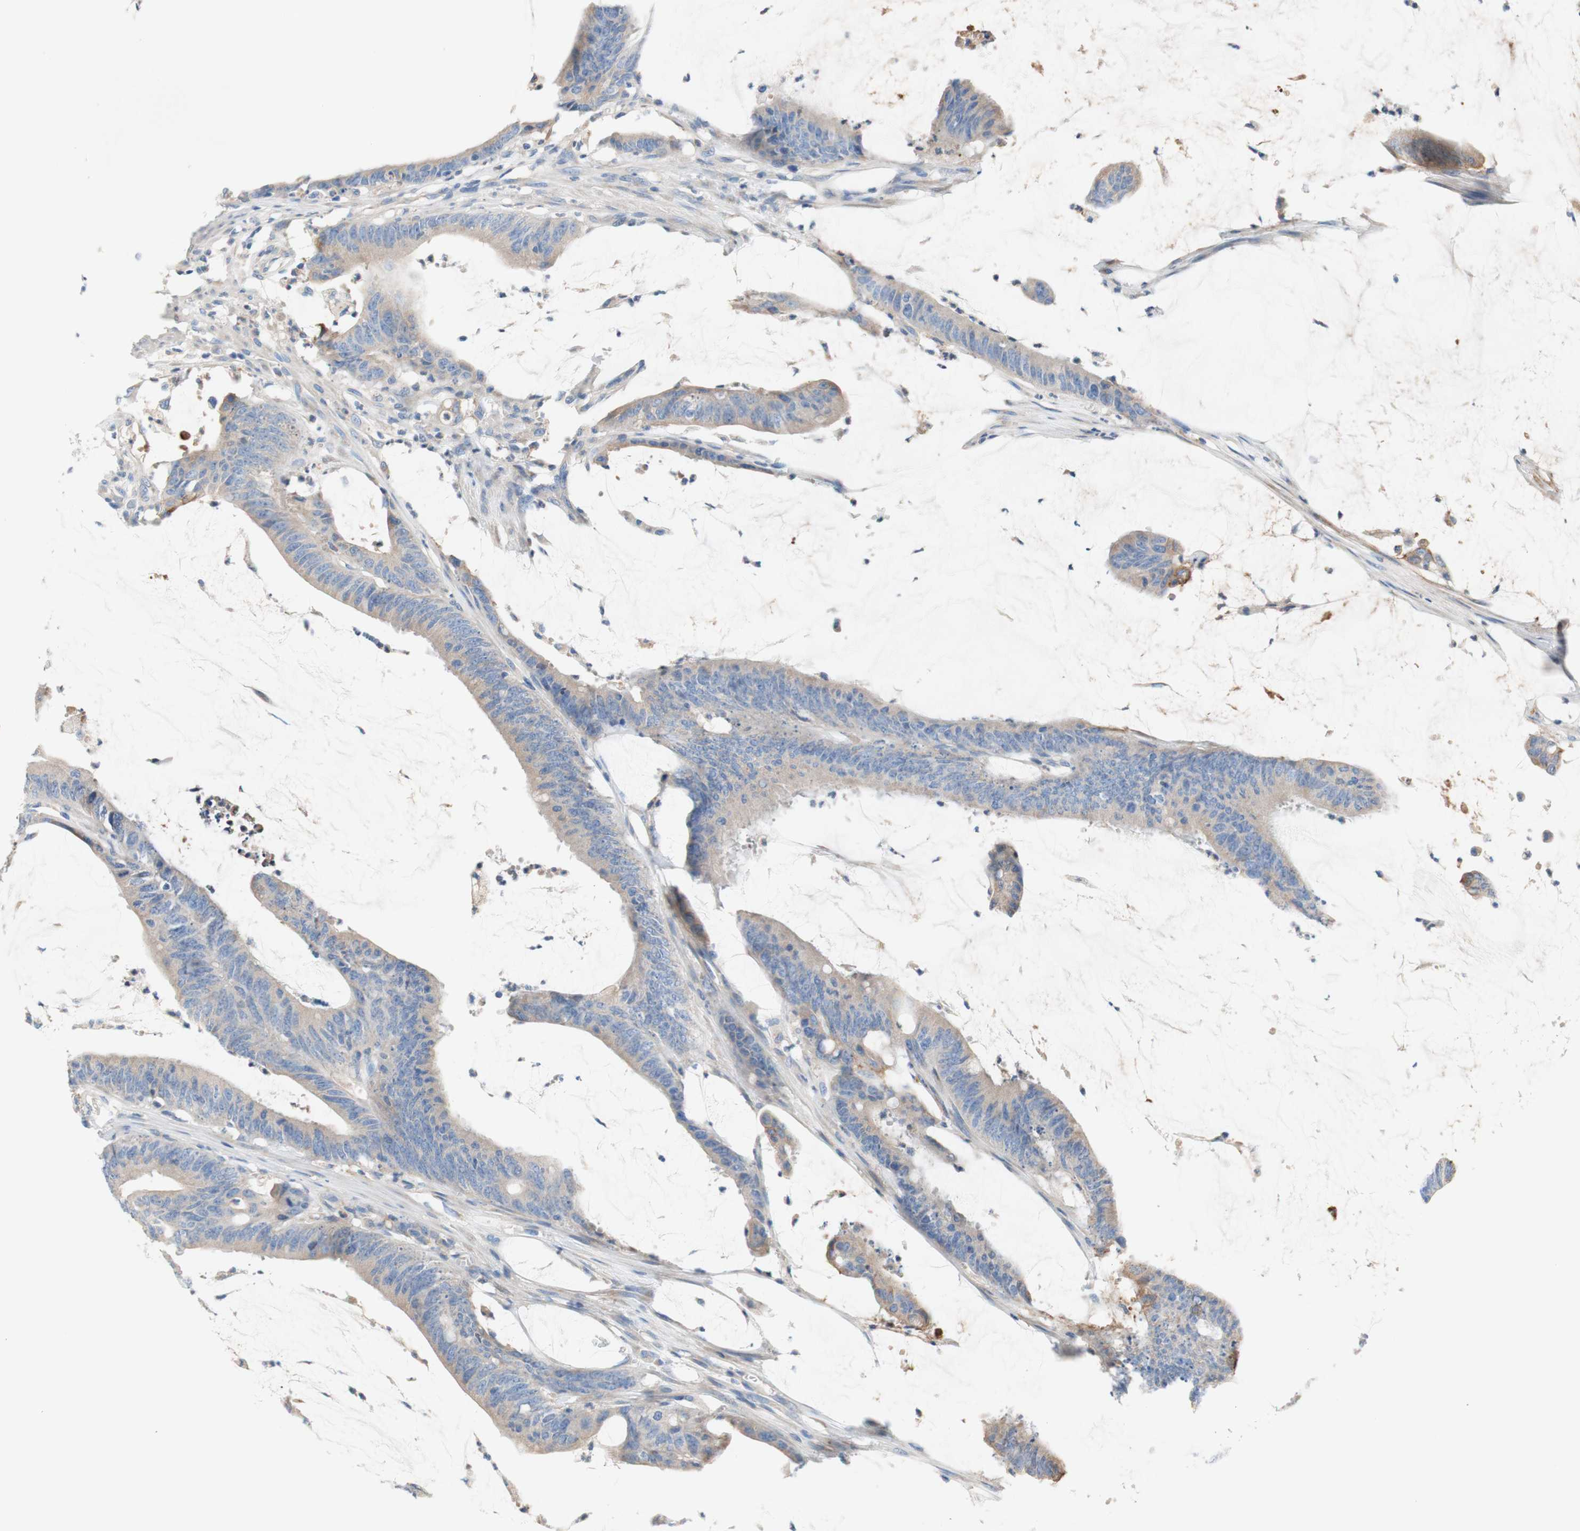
{"staining": {"intensity": "weak", "quantity": ">75%", "location": "cytoplasmic/membranous"}, "tissue": "colorectal cancer", "cell_type": "Tumor cells", "image_type": "cancer", "snomed": [{"axis": "morphology", "description": "Adenocarcinoma, NOS"}, {"axis": "topography", "description": "Rectum"}], "caption": "Tumor cells demonstrate weak cytoplasmic/membranous positivity in about >75% of cells in colorectal cancer.", "gene": "F3", "patient": {"sex": "female", "age": 66}}